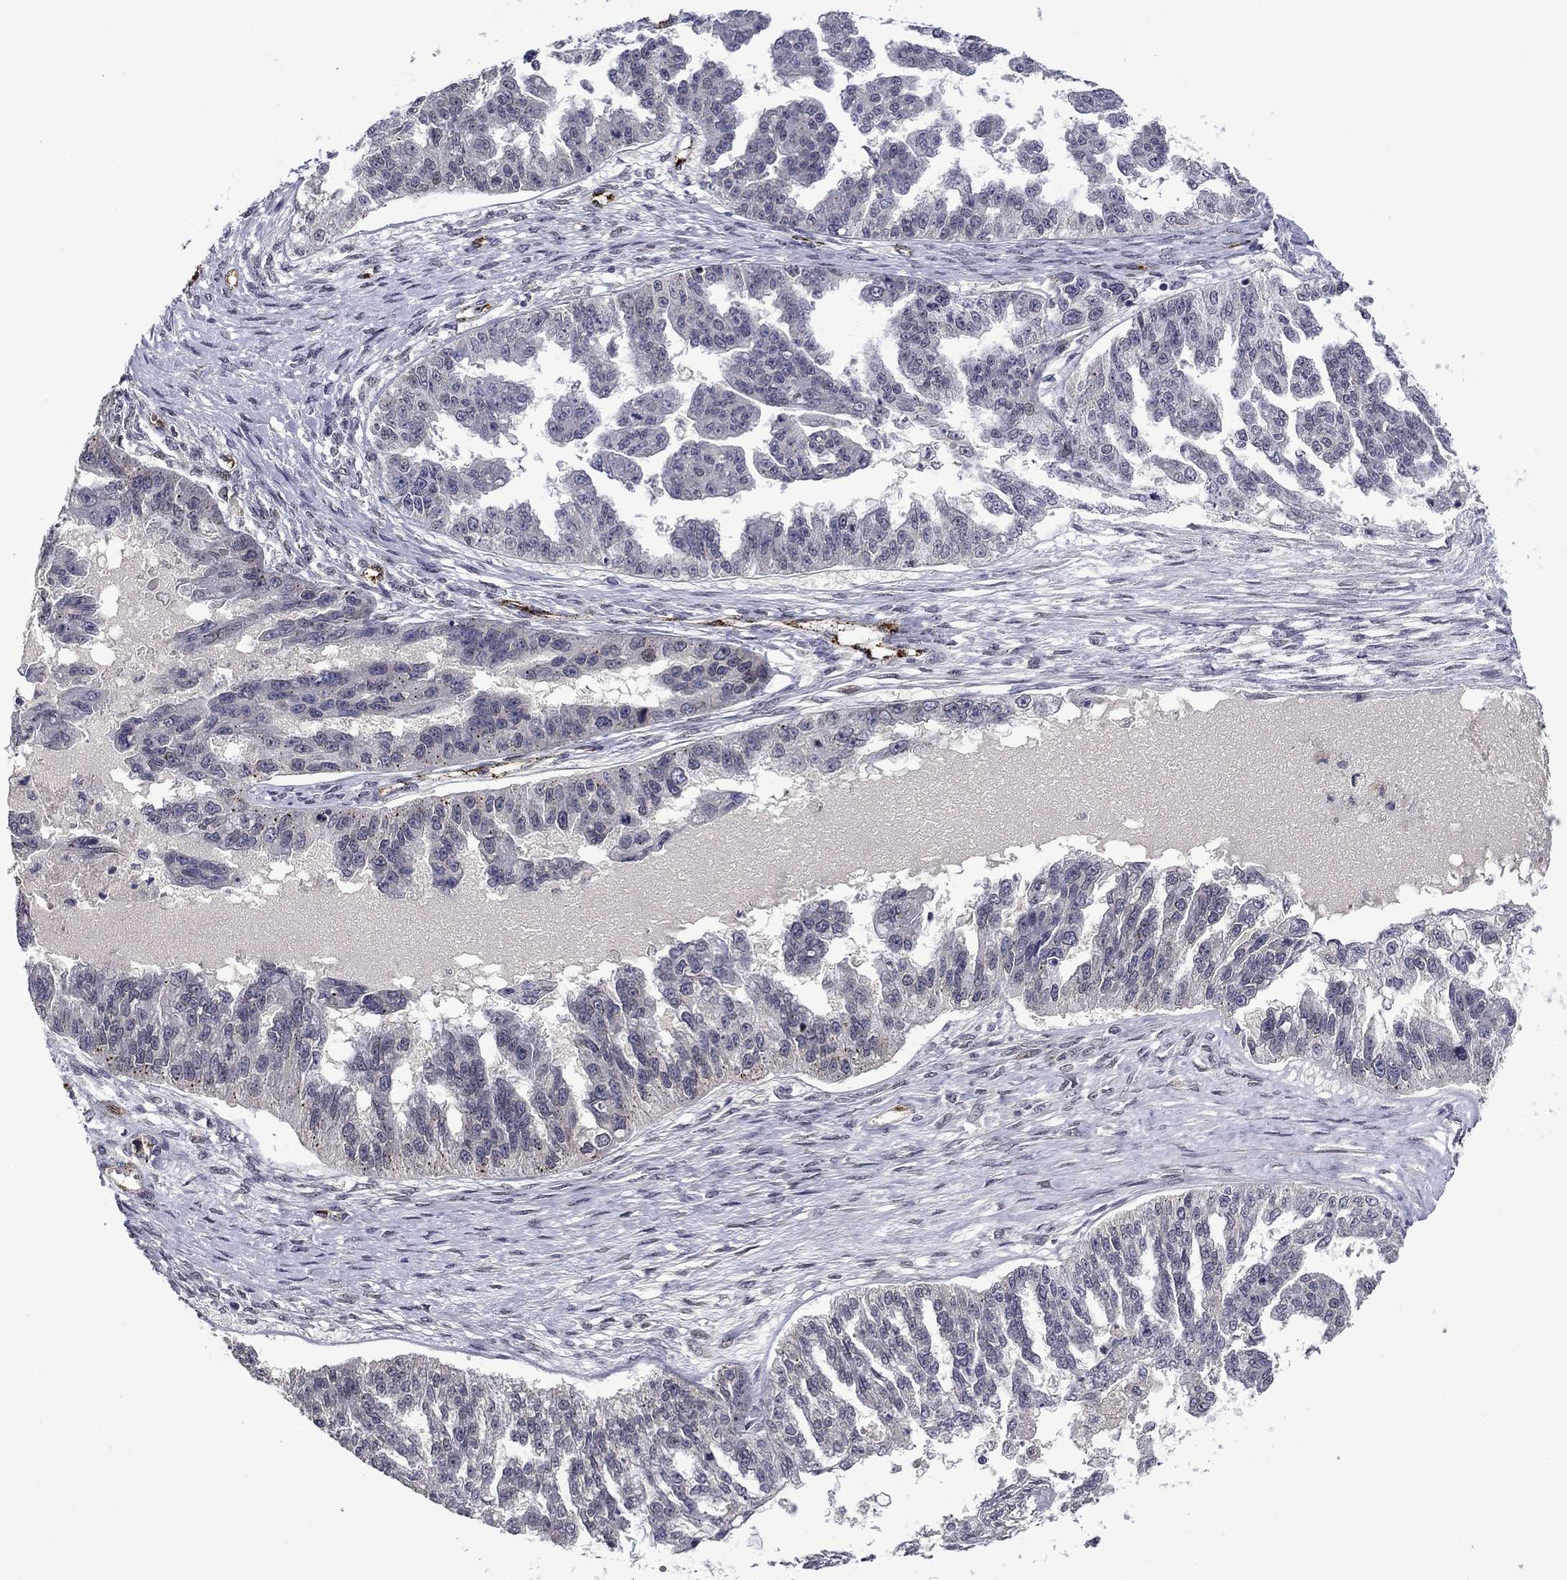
{"staining": {"intensity": "negative", "quantity": "none", "location": "none"}, "tissue": "ovarian cancer", "cell_type": "Tumor cells", "image_type": "cancer", "snomed": [{"axis": "morphology", "description": "Cystadenocarcinoma, serous, NOS"}, {"axis": "topography", "description": "Ovary"}], "caption": "A photomicrograph of human serous cystadenocarcinoma (ovarian) is negative for staining in tumor cells.", "gene": "SLITRK1", "patient": {"sex": "female", "age": 58}}